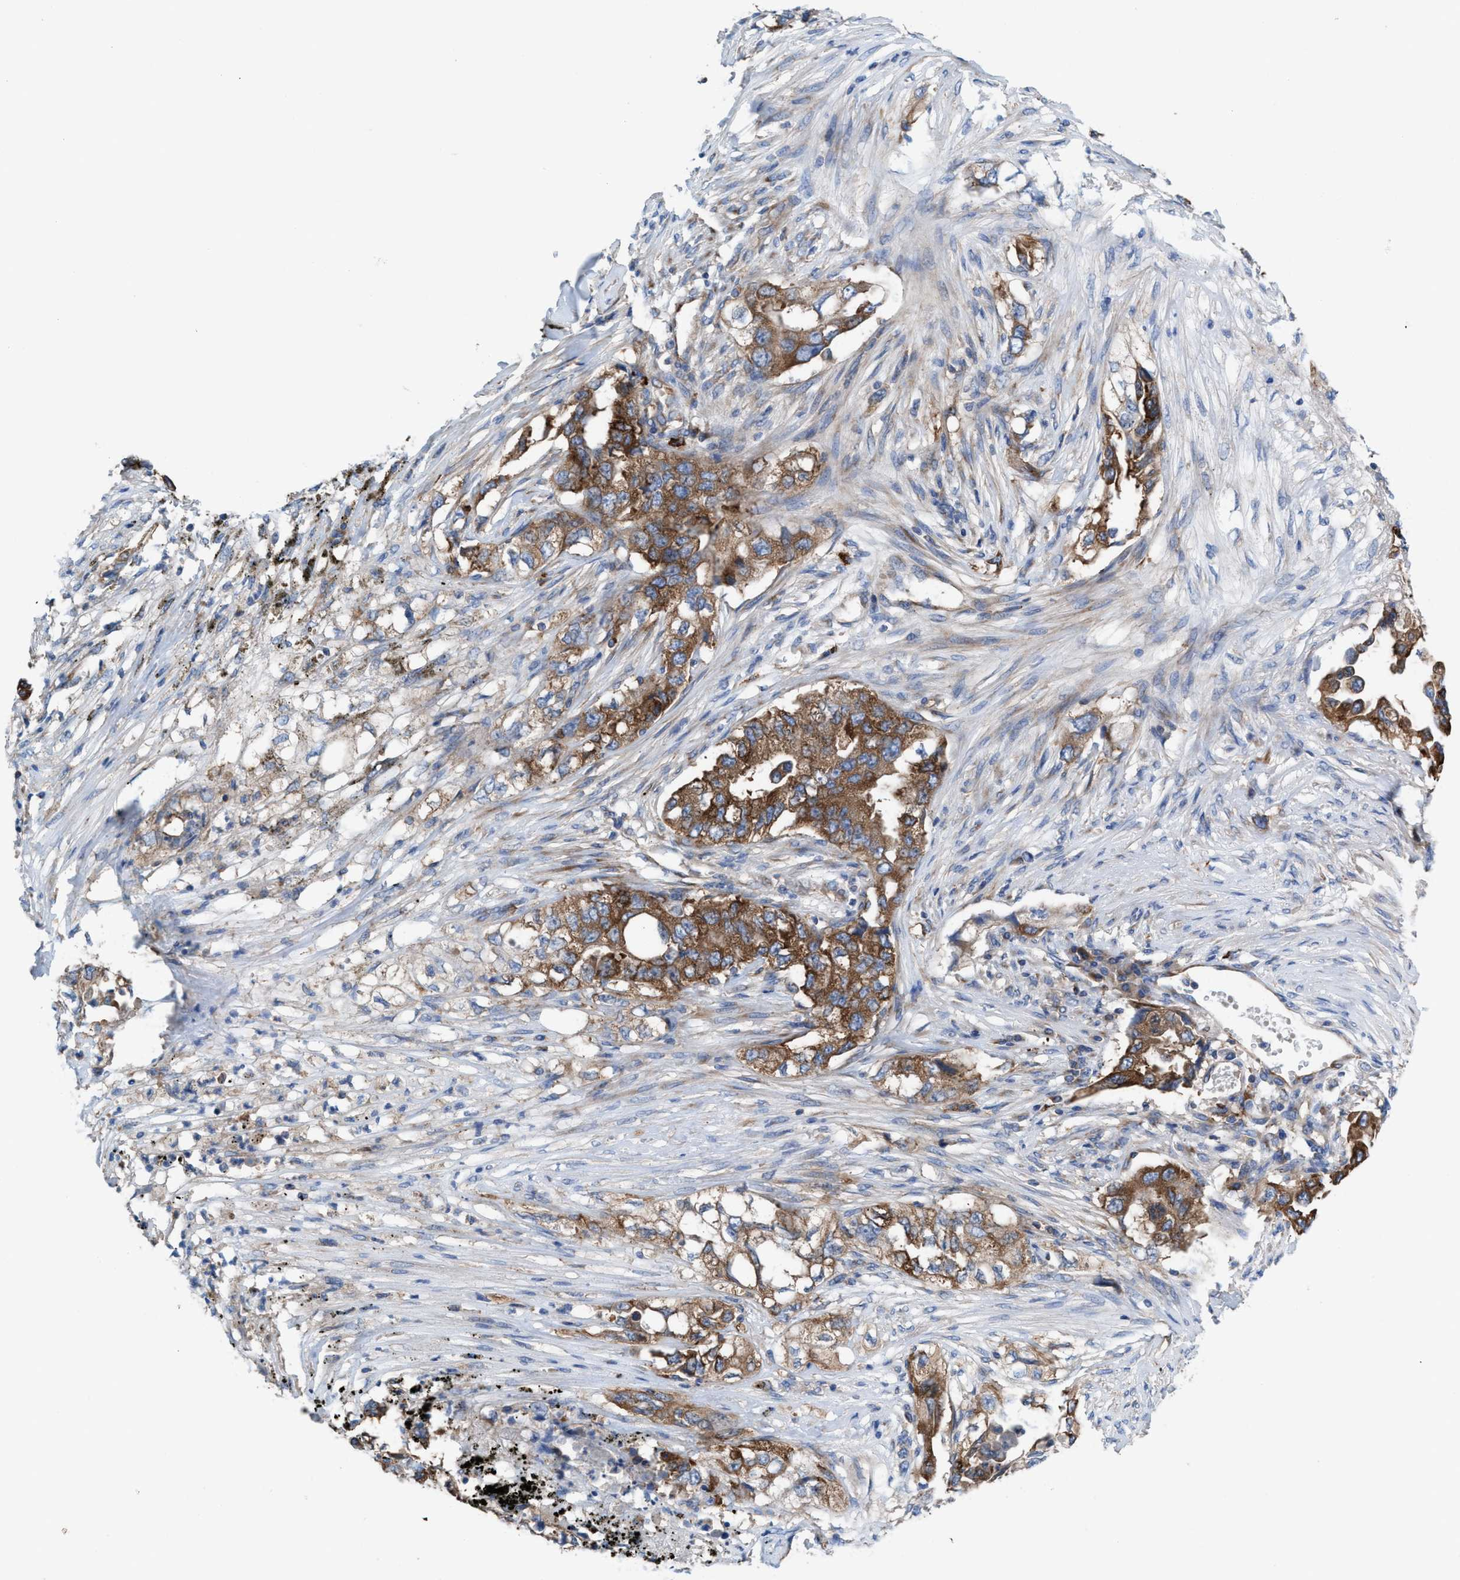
{"staining": {"intensity": "moderate", "quantity": ">75%", "location": "cytoplasmic/membranous"}, "tissue": "lung cancer", "cell_type": "Tumor cells", "image_type": "cancer", "snomed": [{"axis": "morphology", "description": "Adenocarcinoma, NOS"}, {"axis": "topography", "description": "Lung"}], "caption": "Immunohistochemistry histopathology image of lung cancer (adenocarcinoma) stained for a protein (brown), which exhibits medium levels of moderate cytoplasmic/membranous staining in approximately >75% of tumor cells.", "gene": "NYAP1", "patient": {"sex": "female", "age": 51}}